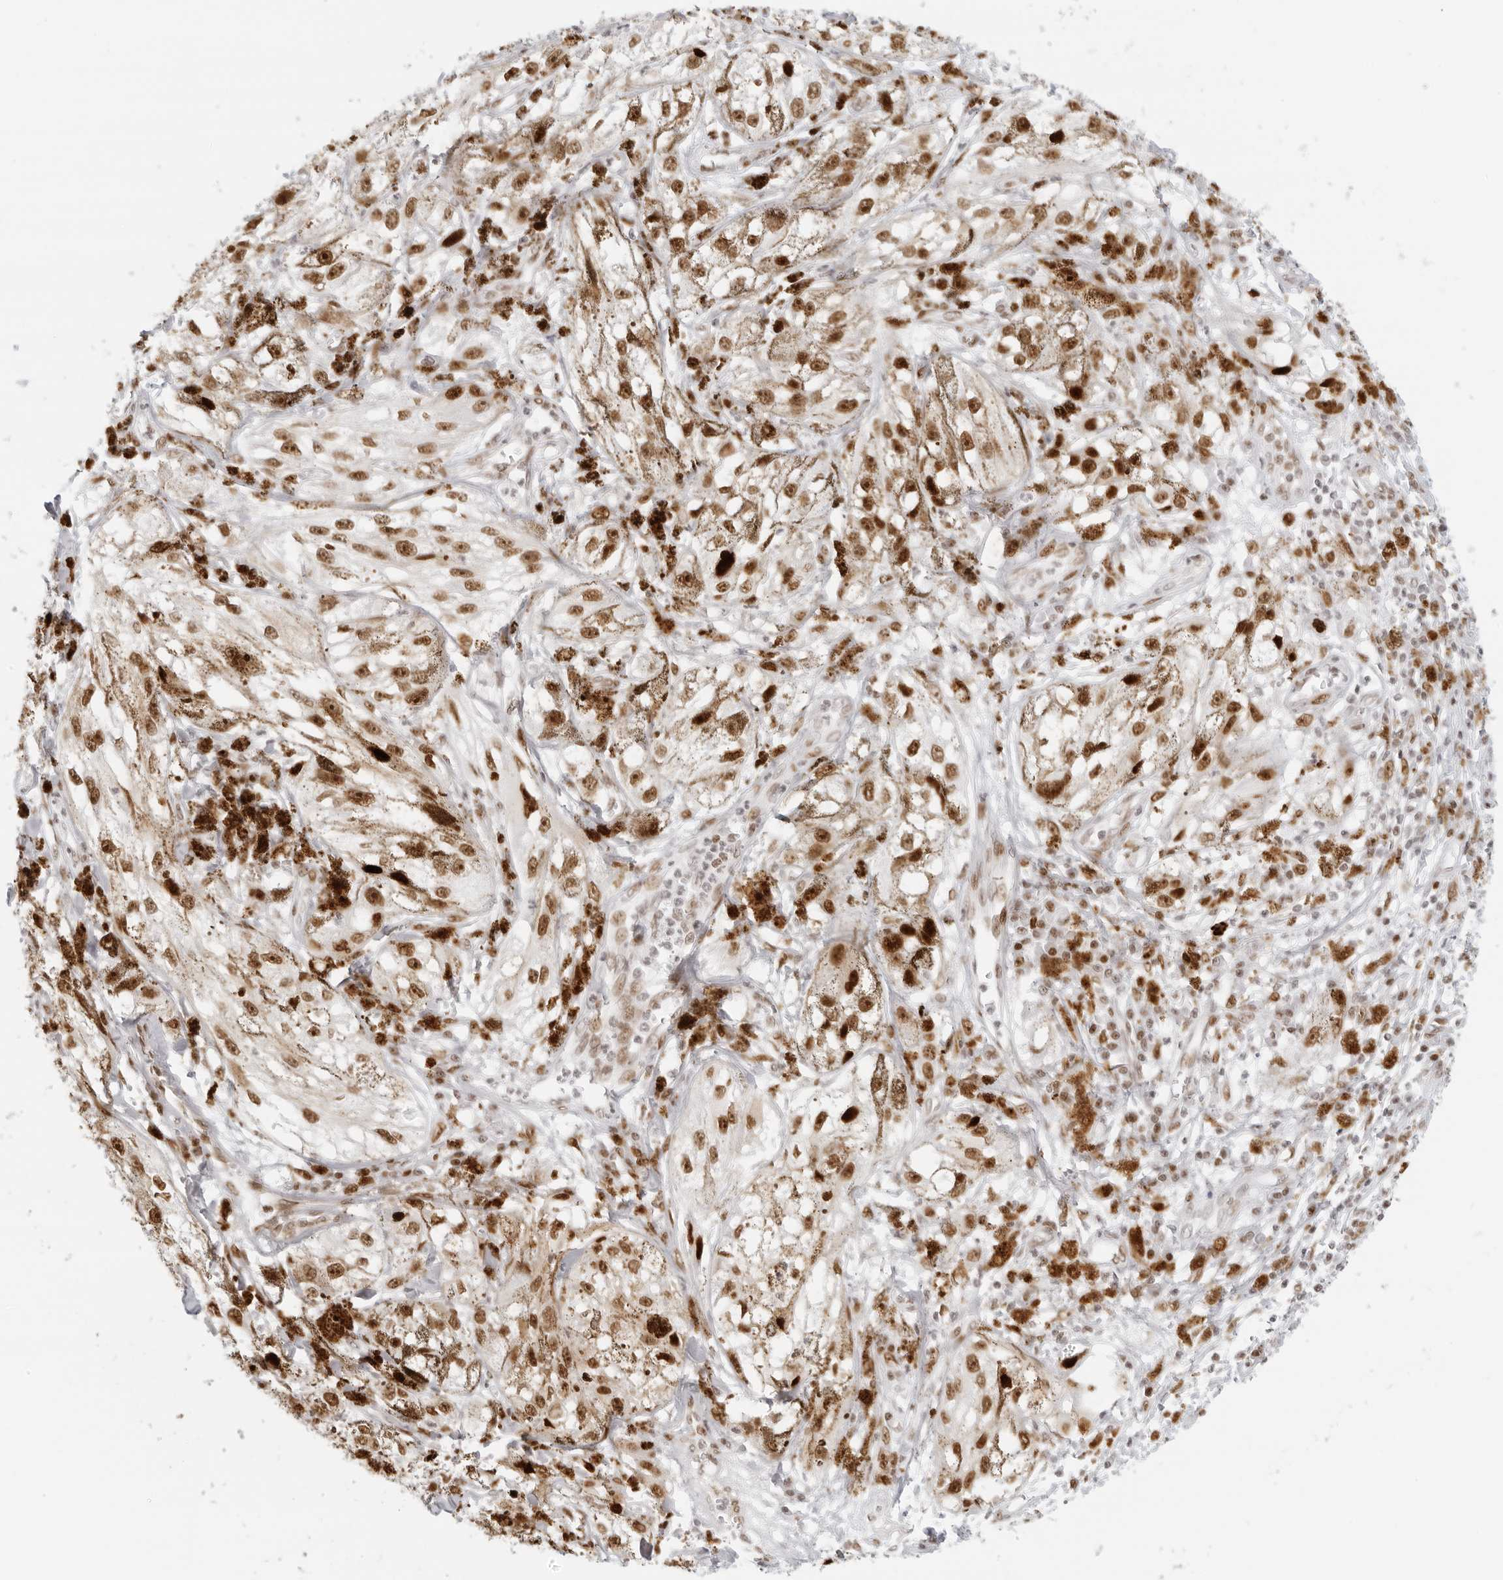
{"staining": {"intensity": "moderate", "quantity": ">75%", "location": "nuclear"}, "tissue": "melanoma", "cell_type": "Tumor cells", "image_type": "cancer", "snomed": [{"axis": "morphology", "description": "Malignant melanoma, NOS"}, {"axis": "topography", "description": "Skin"}], "caption": "Malignant melanoma stained with DAB immunohistochemistry exhibits medium levels of moderate nuclear expression in about >75% of tumor cells.", "gene": "RCC1", "patient": {"sex": "male", "age": 88}}